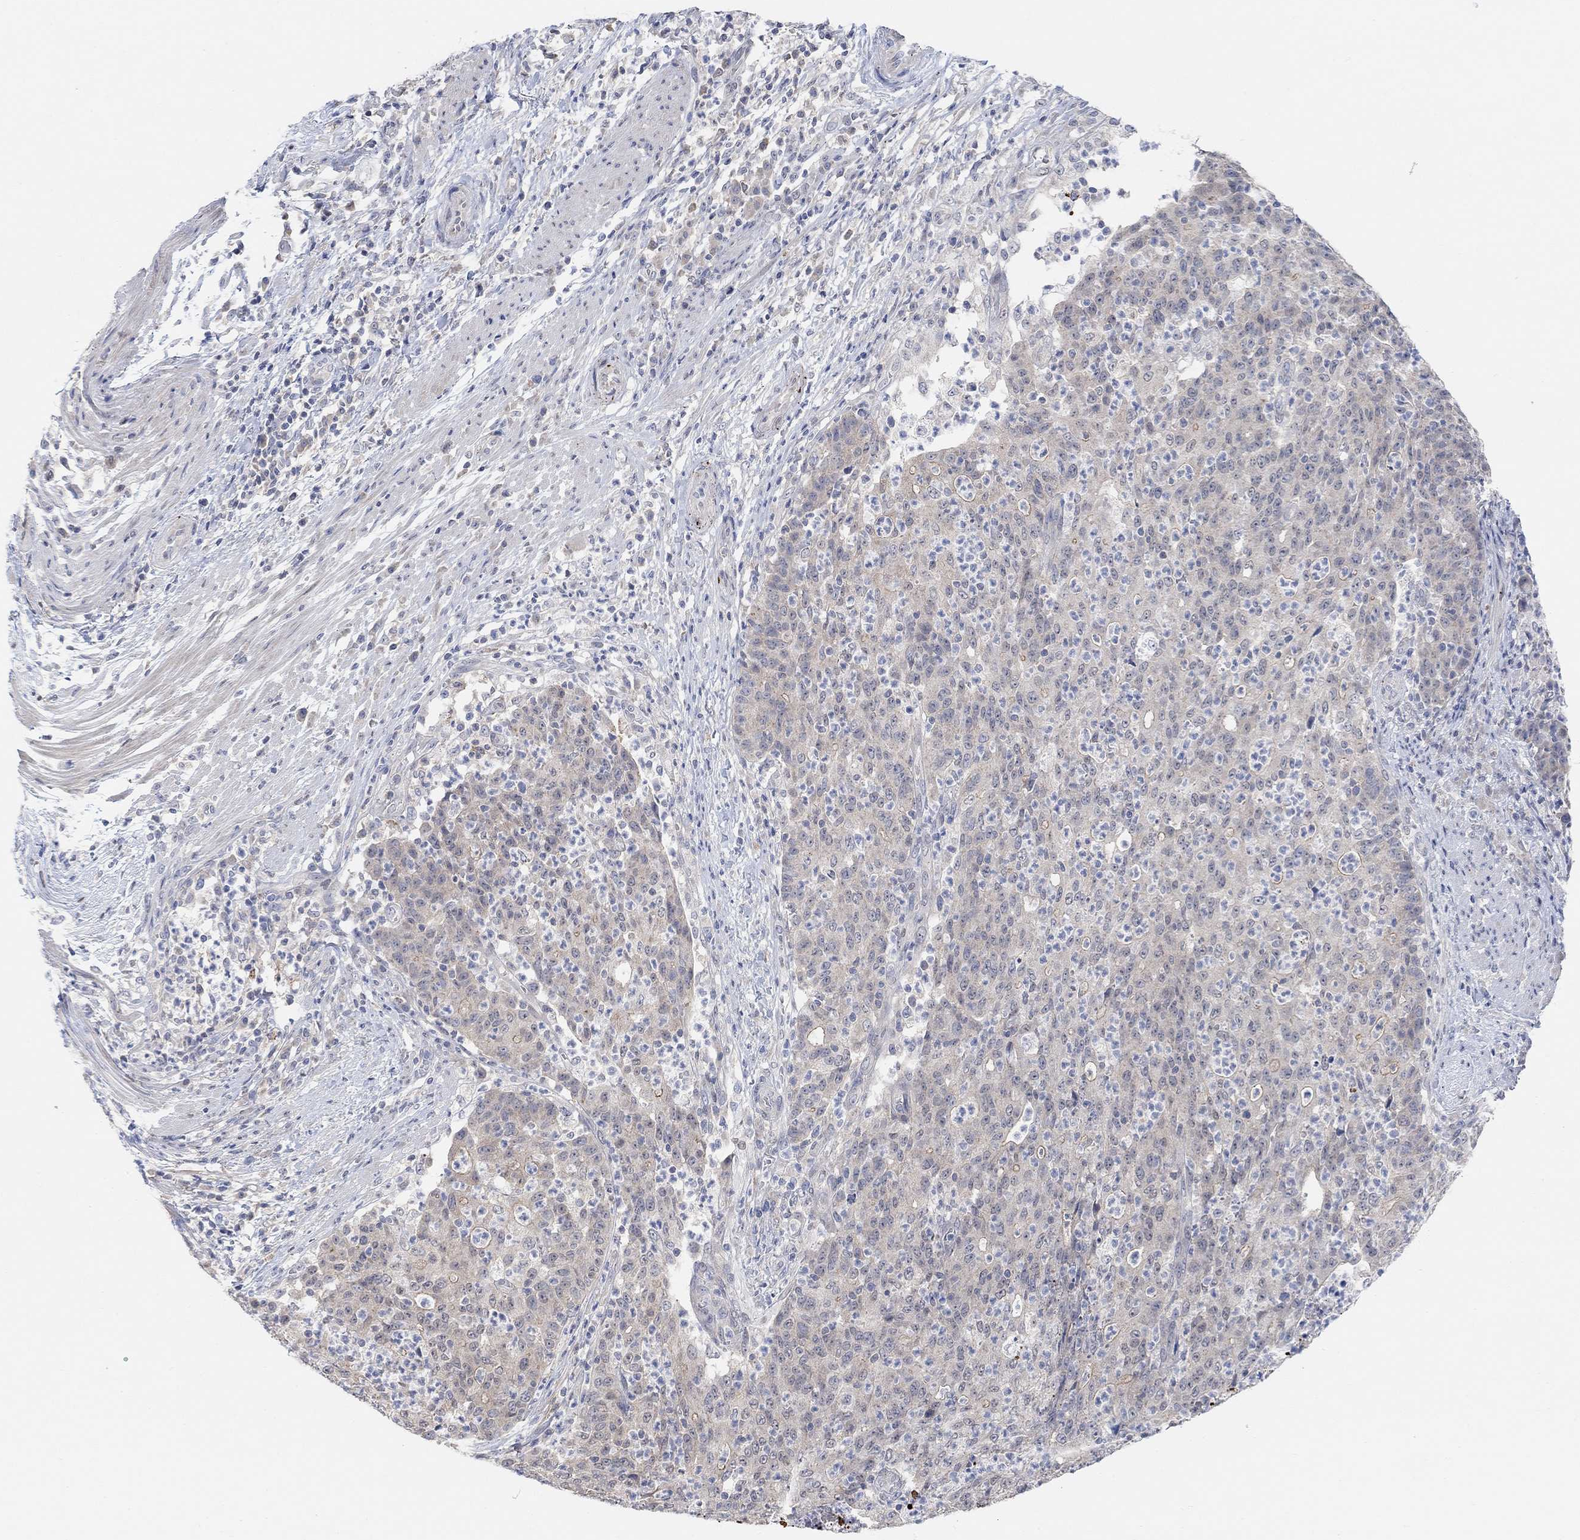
{"staining": {"intensity": "negative", "quantity": "none", "location": "none"}, "tissue": "colorectal cancer", "cell_type": "Tumor cells", "image_type": "cancer", "snomed": [{"axis": "morphology", "description": "Adenocarcinoma, NOS"}, {"axis": "topography", "description": "Colon"}], "caption": "Tumor cells show no significant protein positivity in colorectal adenocarcinoma.", "gene": "RIMS1", "patient": {"sex": "male", "age": 70}}